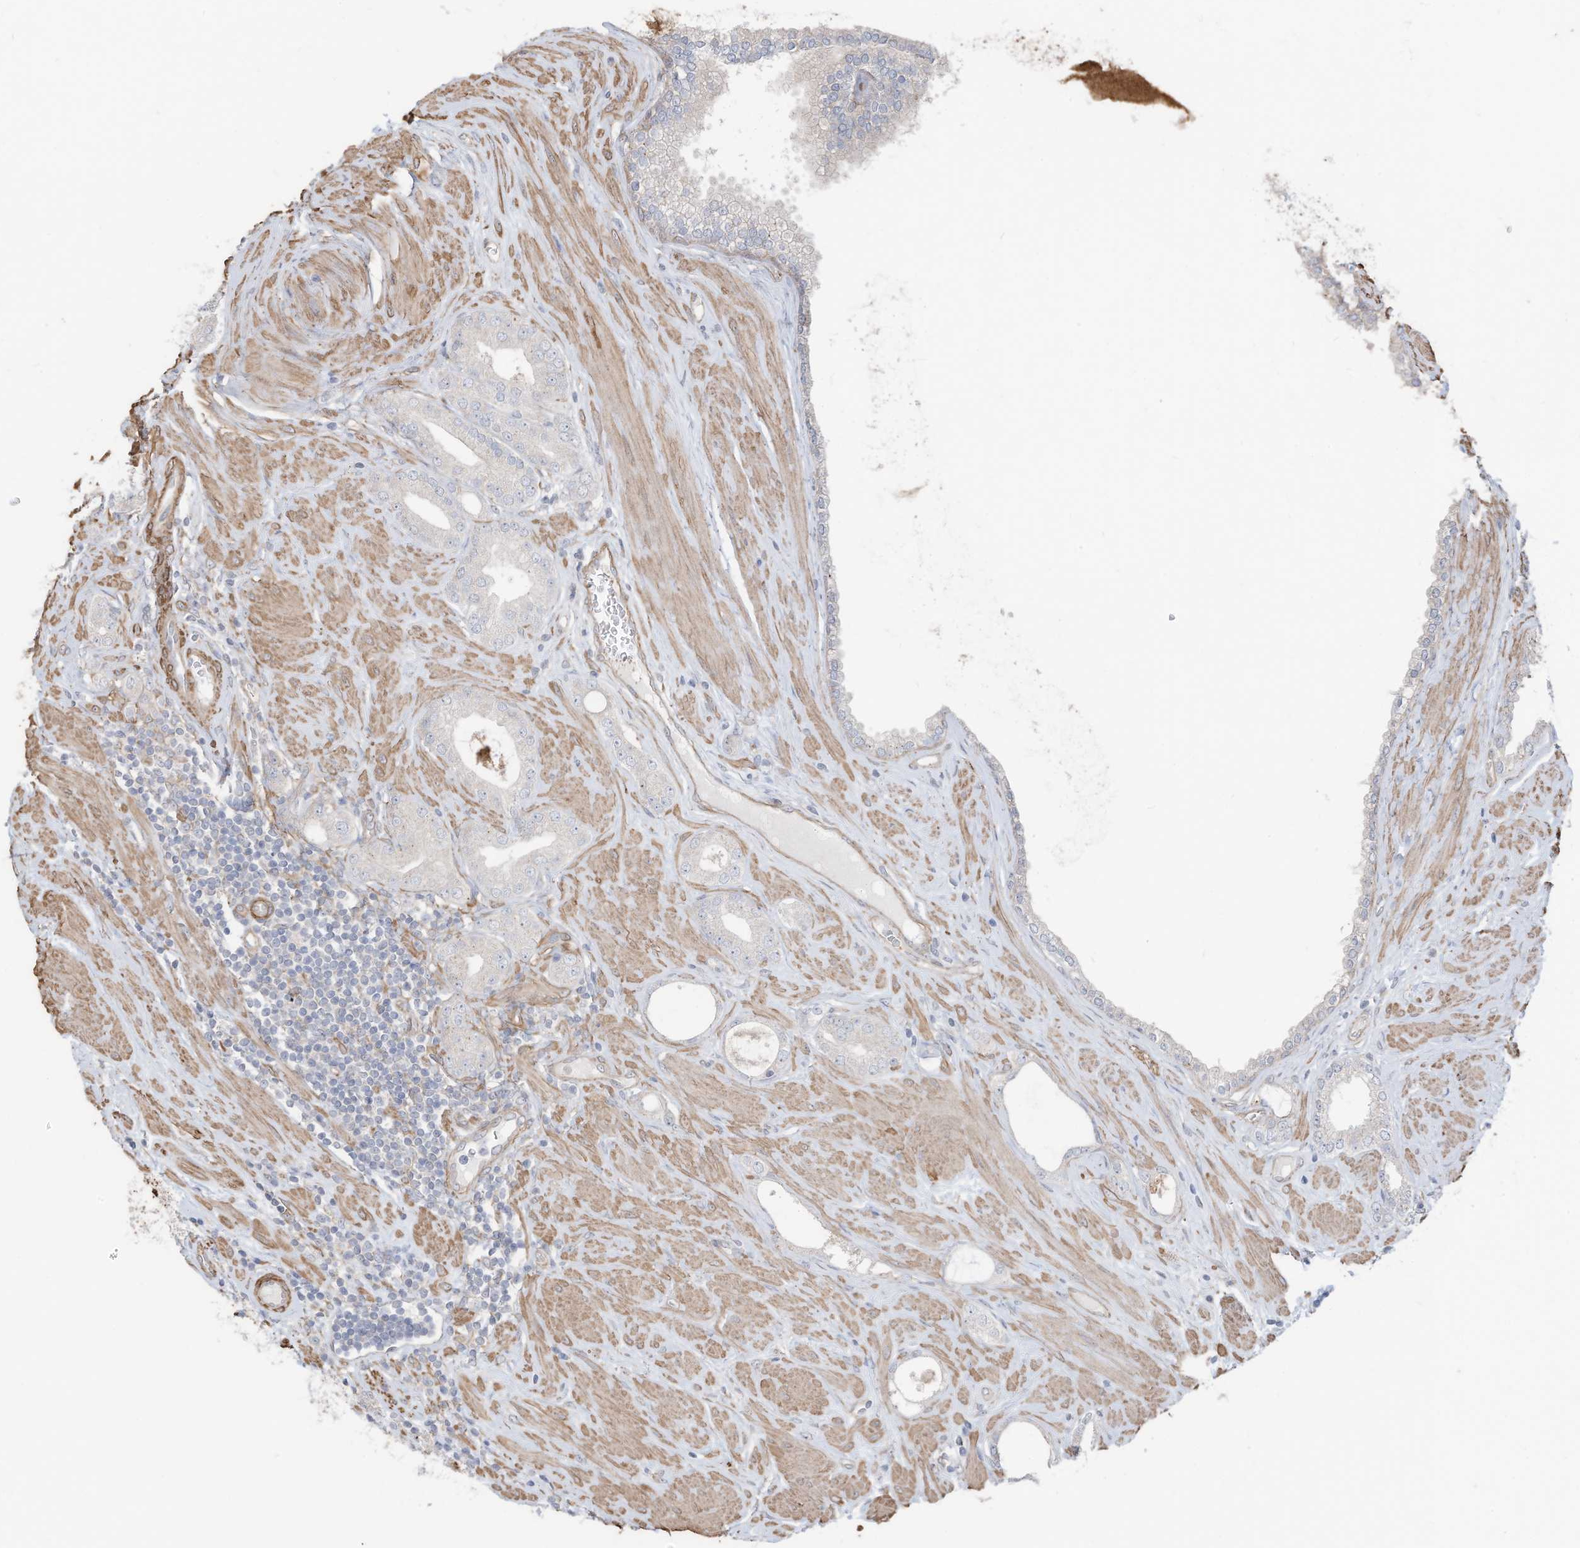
{"staining": {"intensity": "negative", "quantity": "none", "location": "none"}, "tissue": "prostate cancer", "cell_type": "Tumor cells", "image_type": "cancer", "snomed": [{"axis": "morphology", "description": "Adenocarcinoma, Low grade"}, {"axis": "topography", "description": "Prostate"}], "caption": "Prostate cancer (low-grade adenocarcinoma) was stained to show a protein in brown. There is no significant expression in tumor cells. Nuclei are stained in blue.", "gene": "SLC17A7", "patient": {"sex": "male", "age": 62}}